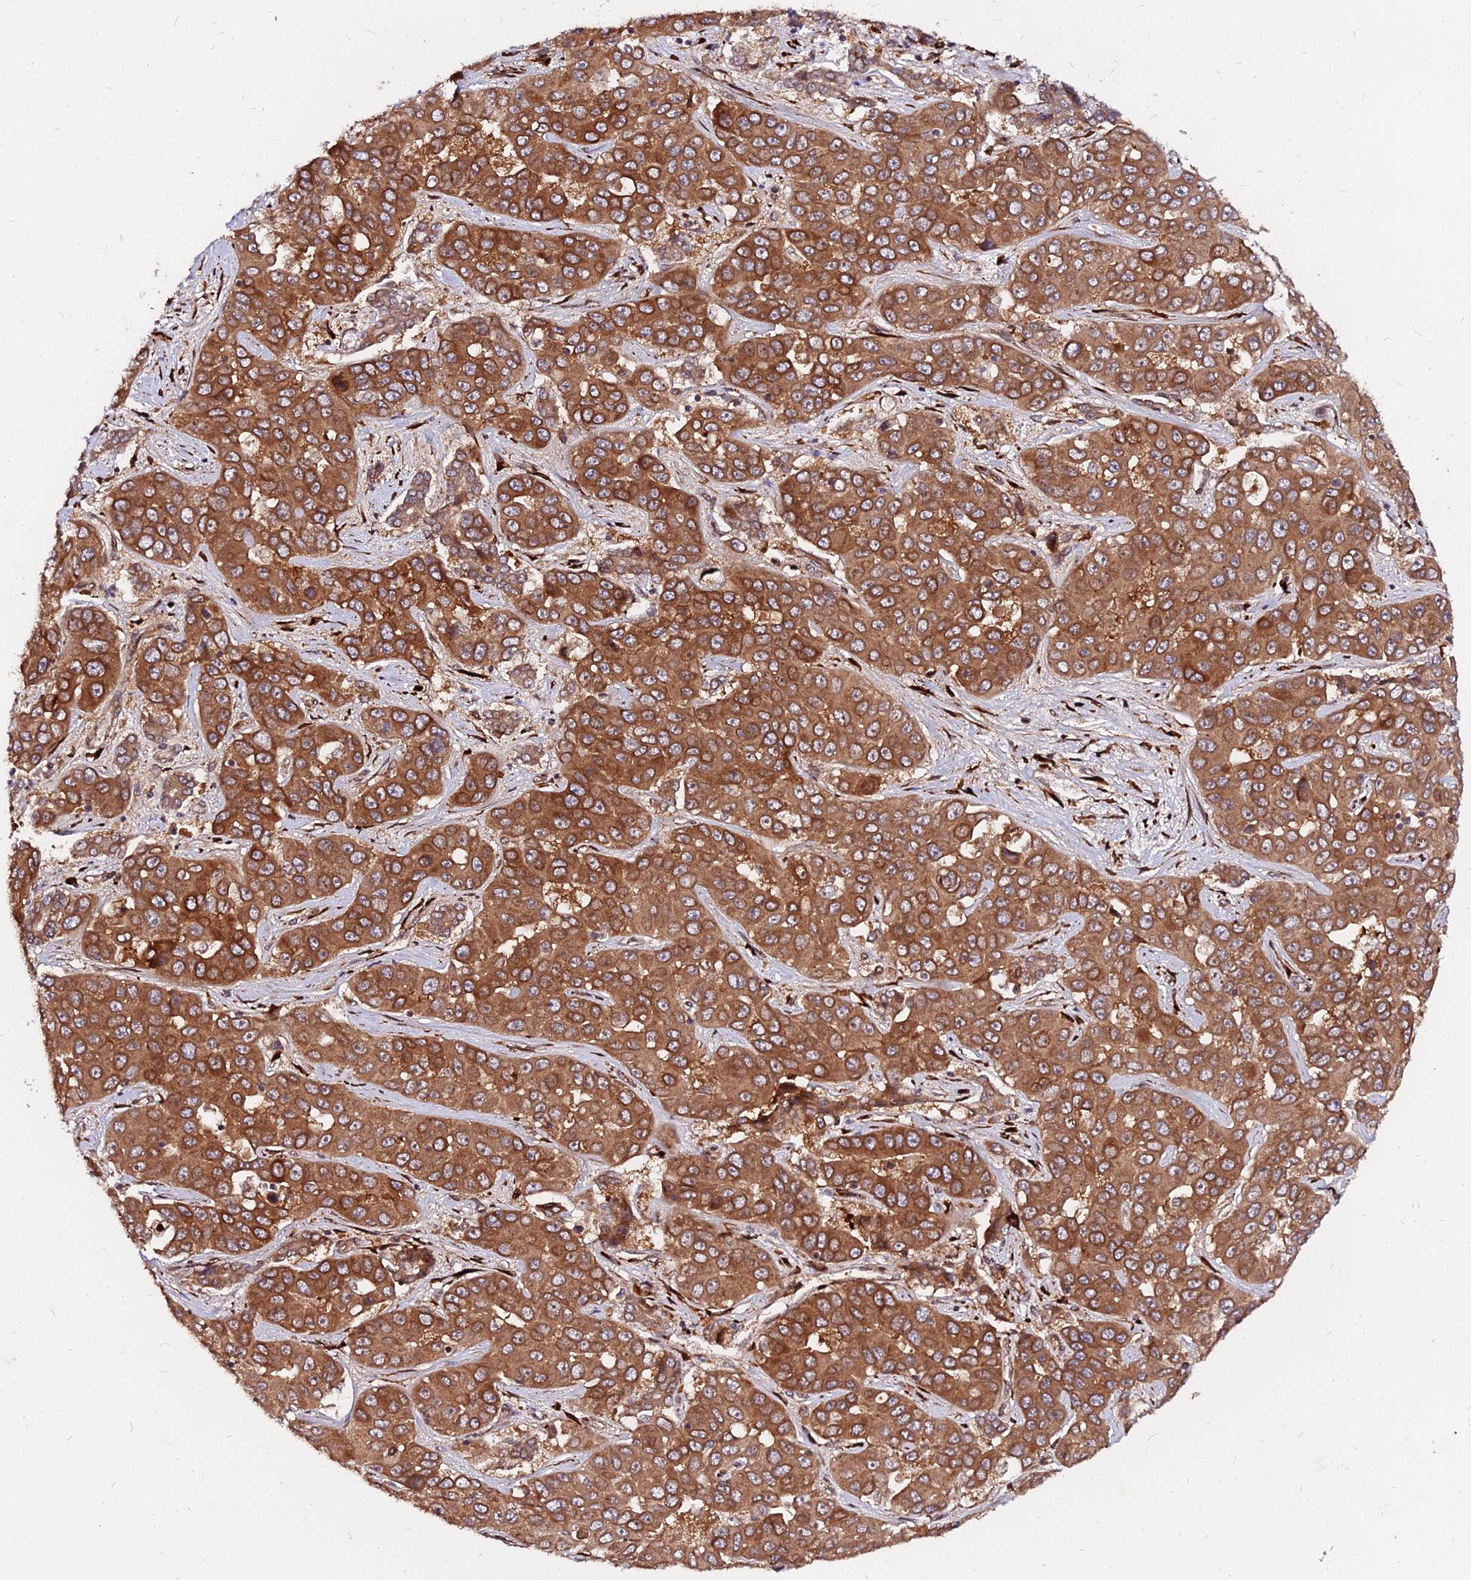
{"staining": {"intensity": "strong", "quantity": ">75%", "location": "cytoplasmic/membranous"}, "tissue": "liver cancer", "cell_type": "Tumor cells", "image_type": "cancer", "snomed": [{"axis": "morphology", "description": "Cholangiocarcinoma"}, {"axis": "topography", "description": "Liver"}], "caption": "Human liver cancer stained for a protein (brown) displays strong cytoplasmic/membranous positive staining in about >75% of tumor cells.", "gene": "PDE4D", "patient": {"sex": "female", "age": 52}}